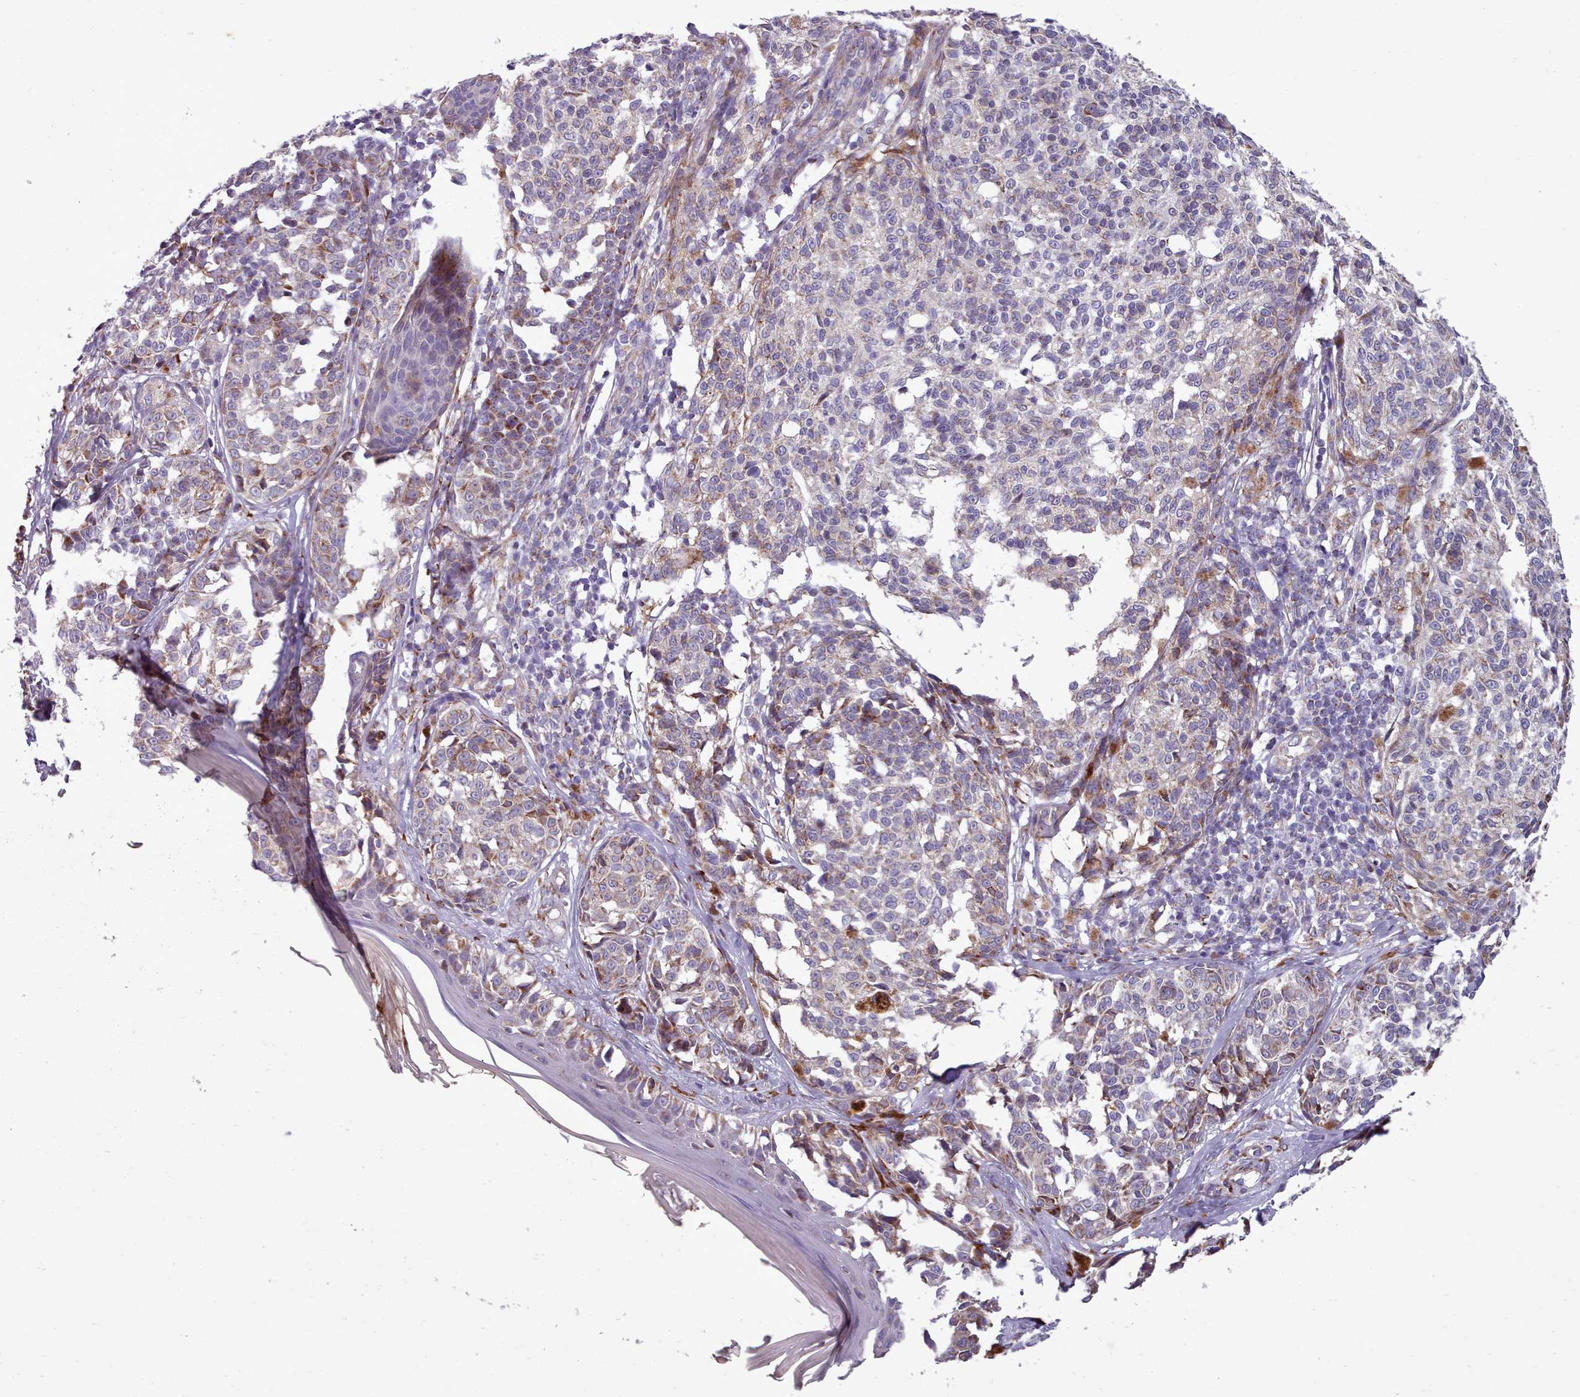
{"staining": {"intensity": "moderate", "quantity": "<25%", "location": "cytoplasmic/membranous"}, "tissue": "melanoma", "cell_type": "Tumor cells", "image_type": "cancer", "snomed": [{"axis": "morphology", "description": "Malignant melanoma, NOS"}, {"axis": "topography", "description": "Skin of upper extremity"}], "caption": "Malignant melanoma tissue exhibits moderate cytoplasmic/membranous expression in about <25% of tumor cells, visualized by immunohistochemistry. (DAB (3,3'-diaminobenzidine) IHC with brightfield microscopy, high magnification).", "gene": "FKBP10", "patient": {"sex": "male", "age": 40}}